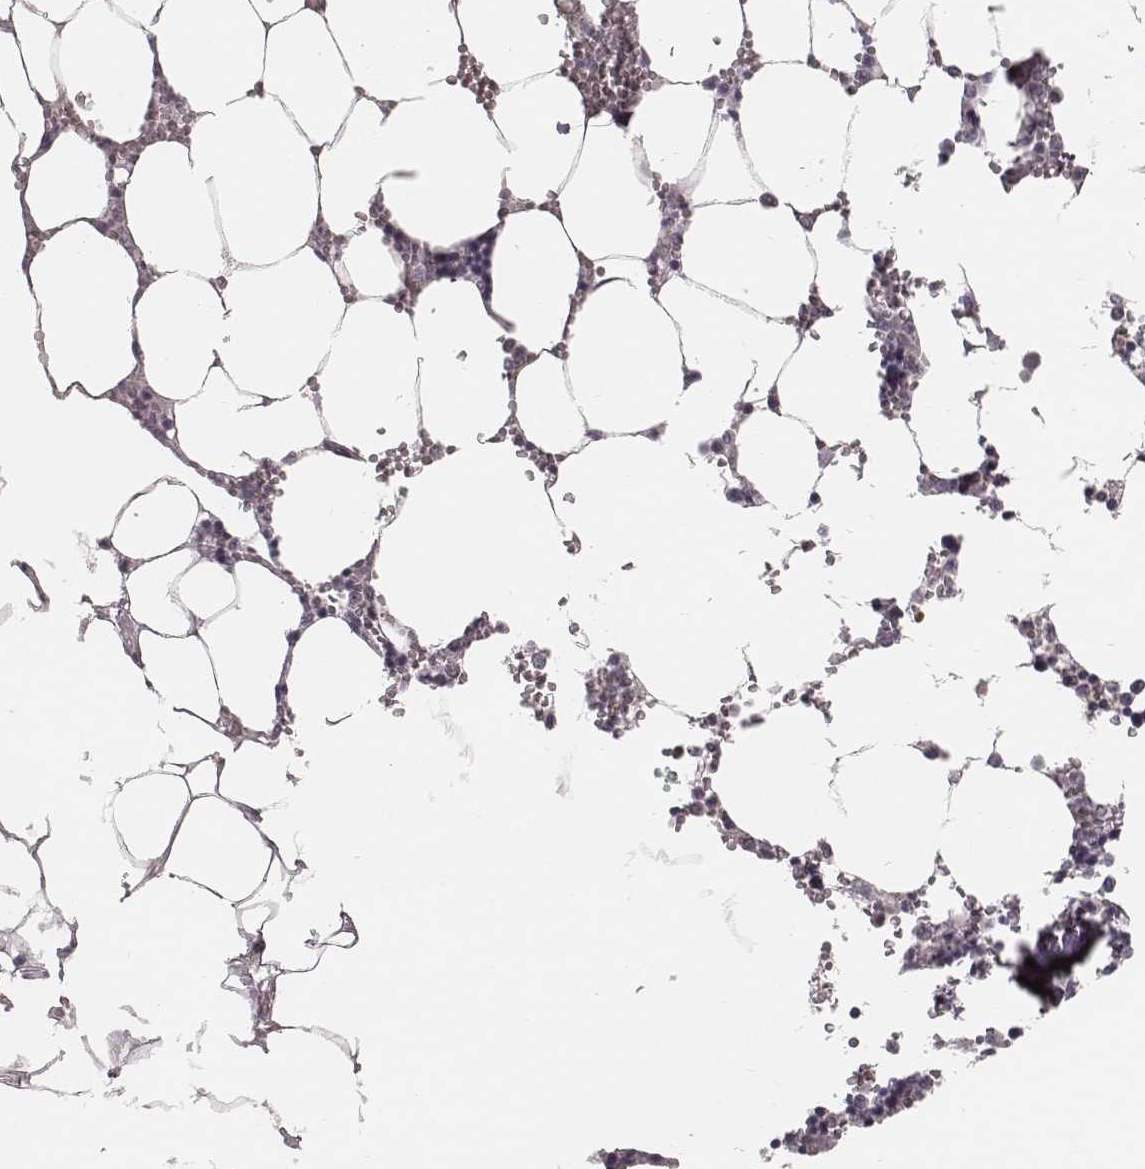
{"staining": {"intensity": "negative", "quantity": "none", "location": "none"}, "tissue": "bone marrow", "cell_type": "Hematopoietic cells", "image_type": "normal", "snomed": [{"axis": "morphology", "description": "Normal tissue, NOS"}, {"axis": "topography", "description": "Bone marrow"}], "caption": "Hematopoietic cells are negative for protein expression in normal human bone marrow.", "gene": "IQCG", "patient": {"sex": "male", "age": 54}}